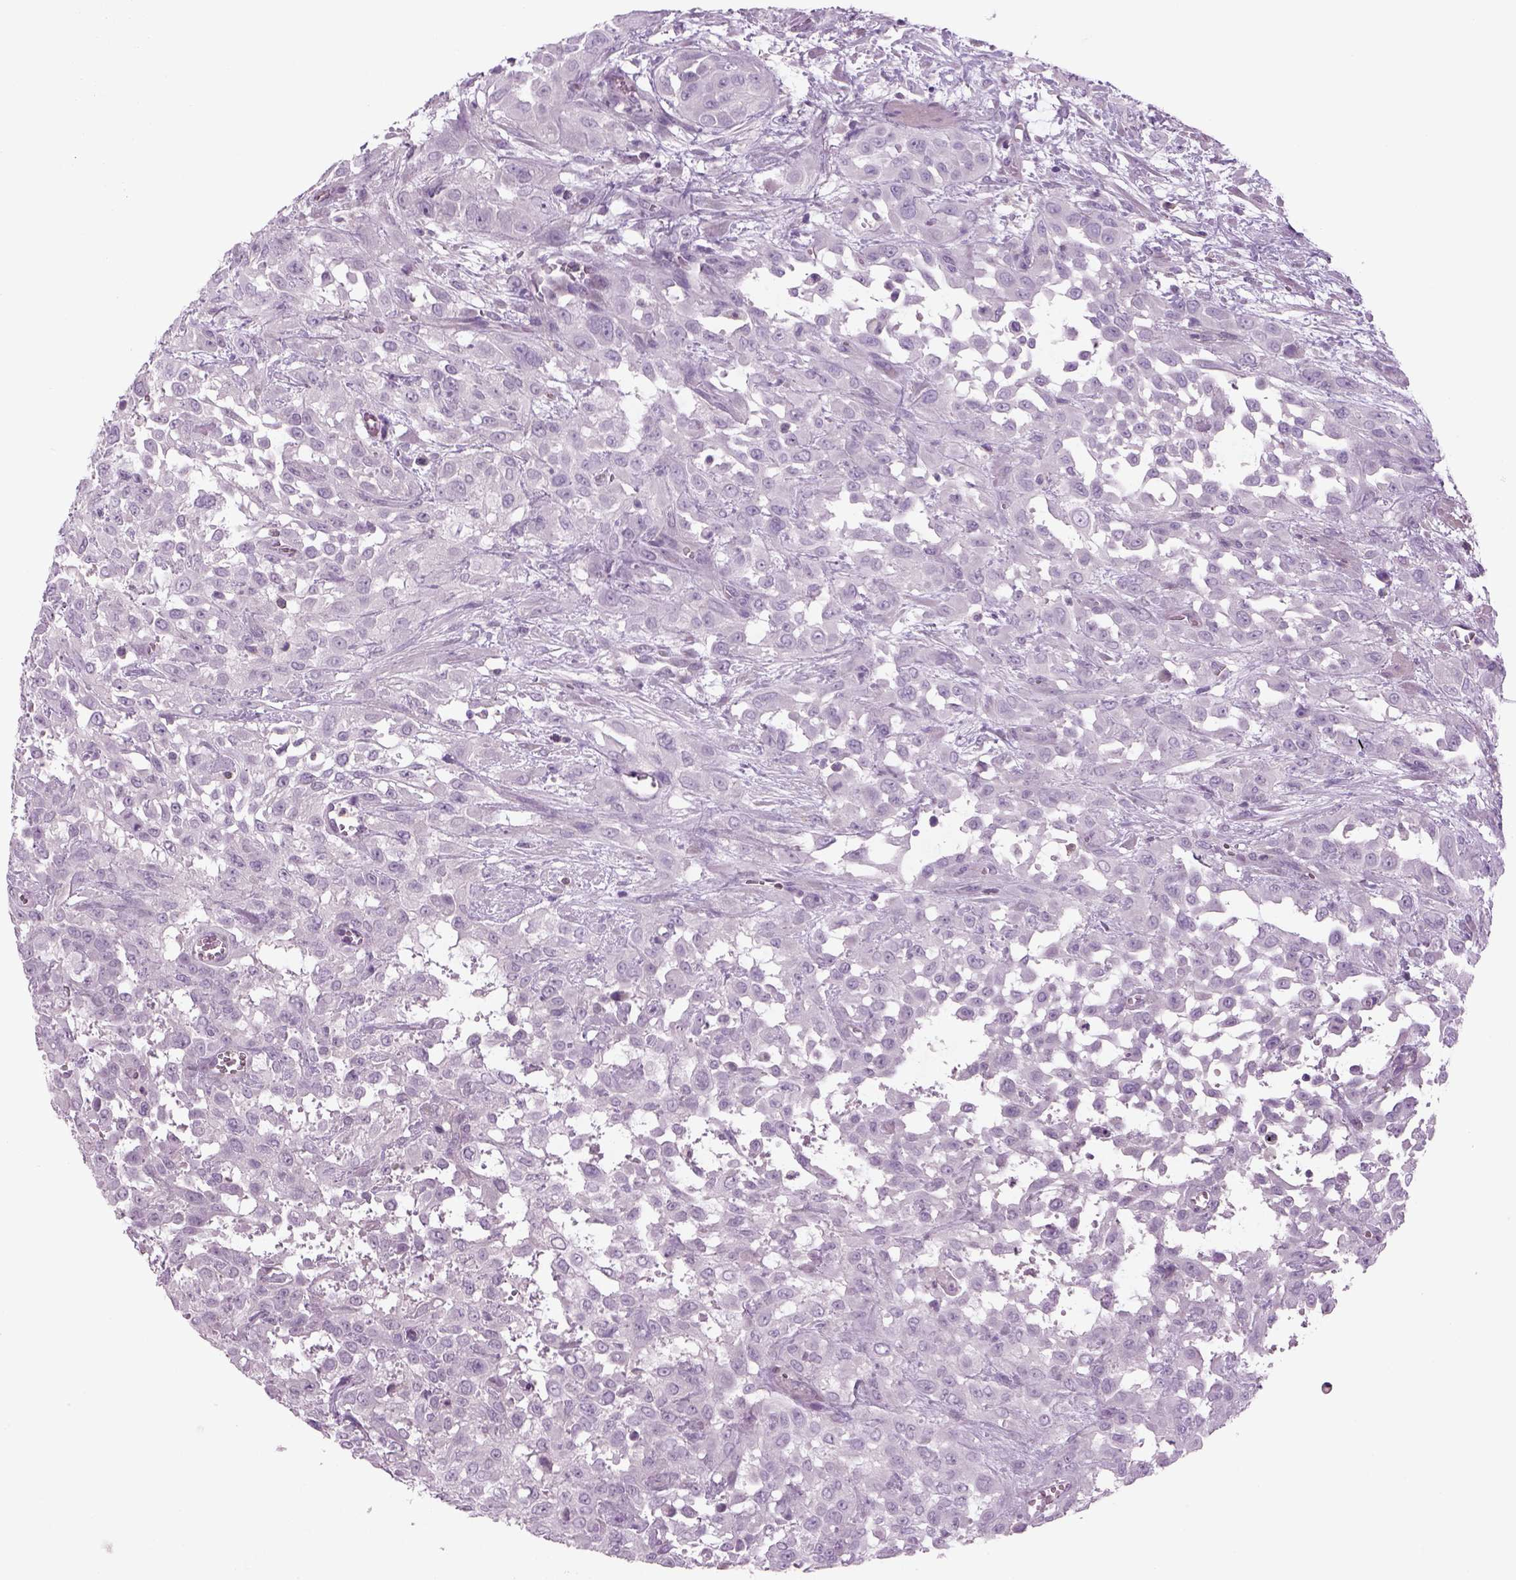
{"staining": {"intensity": "negative", "quantity": "none", "location": "none"}, "tissue": "urothelial cancer", "cell_type": "Tumor cells", "image_type": "cancer", "snomed": [{"axis": "morphology", "description": "Urothelial carcinoma, High grade"}, {"axis": "topography", "description": "Urinary bladder"}], "caption": "Immunohistochemical staining of high-grade urothelial carcinoma exhibits no significant expression in tumor cells. (DAB (3,3'-diaminobenzidine) immunohistochemistry (IHC) with hematoxylin counter stain).", "gene": "MDH1B", "patient": {"sex": "male", "age": 57}}